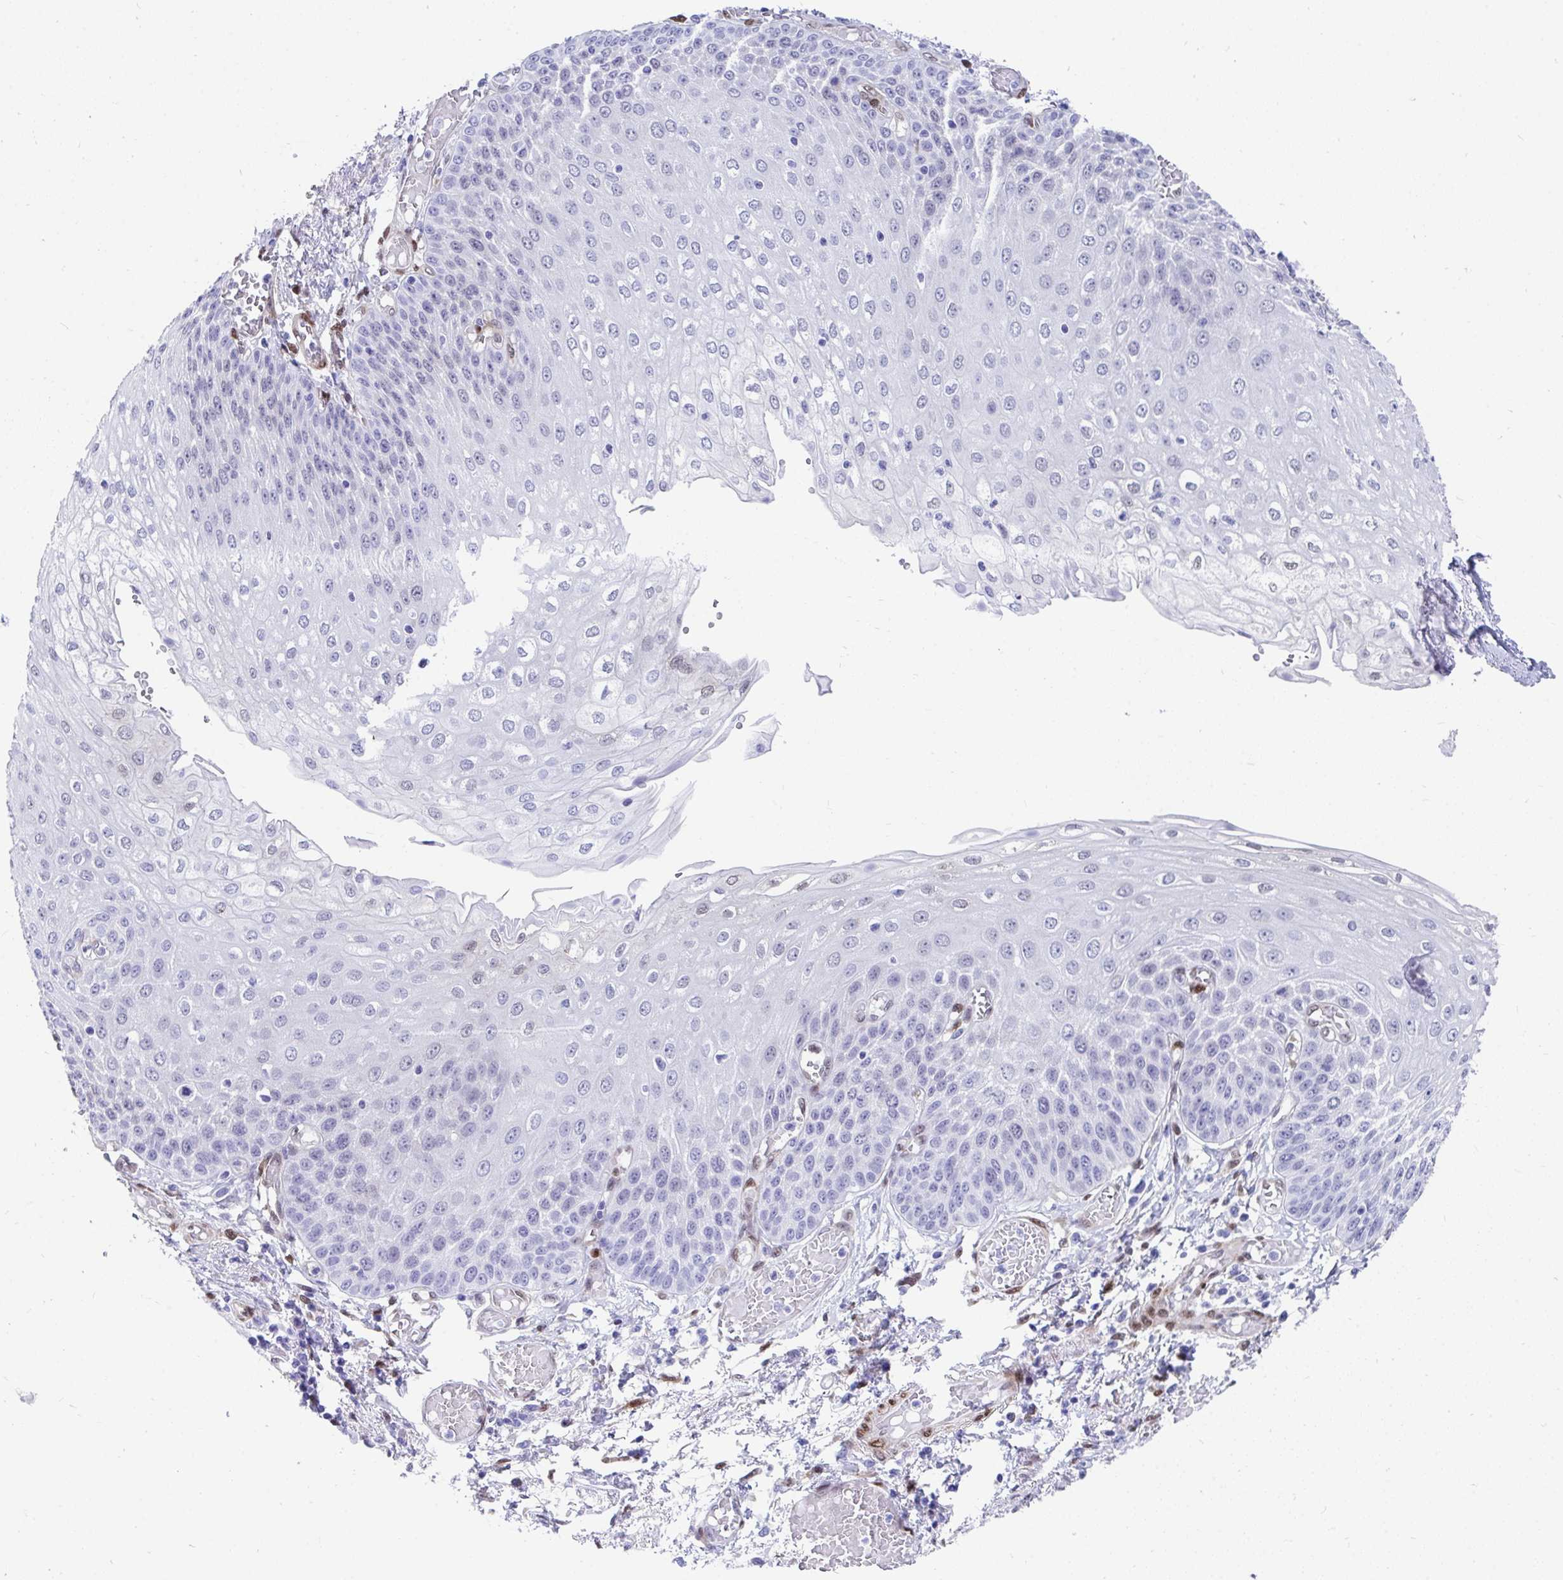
{"staining": {"intensity": "negative", "quantity": "none", "location": "none"}, "tissue": "esophagus", "cell_type": "Squamous epithelial cells", "image_type": "normal", "snomed": [{"axis": "morphology", "description": "Normal tissue, NOS"}, {"axis": "morphology", "description": "Adenocarcinoma, NOS"}, {"axis": "topography", "description": "Esophagus"}], "caption": "Squamous epithelial cells show no significant positivity in benign esophagus. Brightfield microscopy of IHC stained with DAB (3,3'-diaminobenzidine) (brown) and hematoxylin (blue), captured at high magnification.", "gene": "RBPMS", "patient": {"sex": "male", "age": 81}}